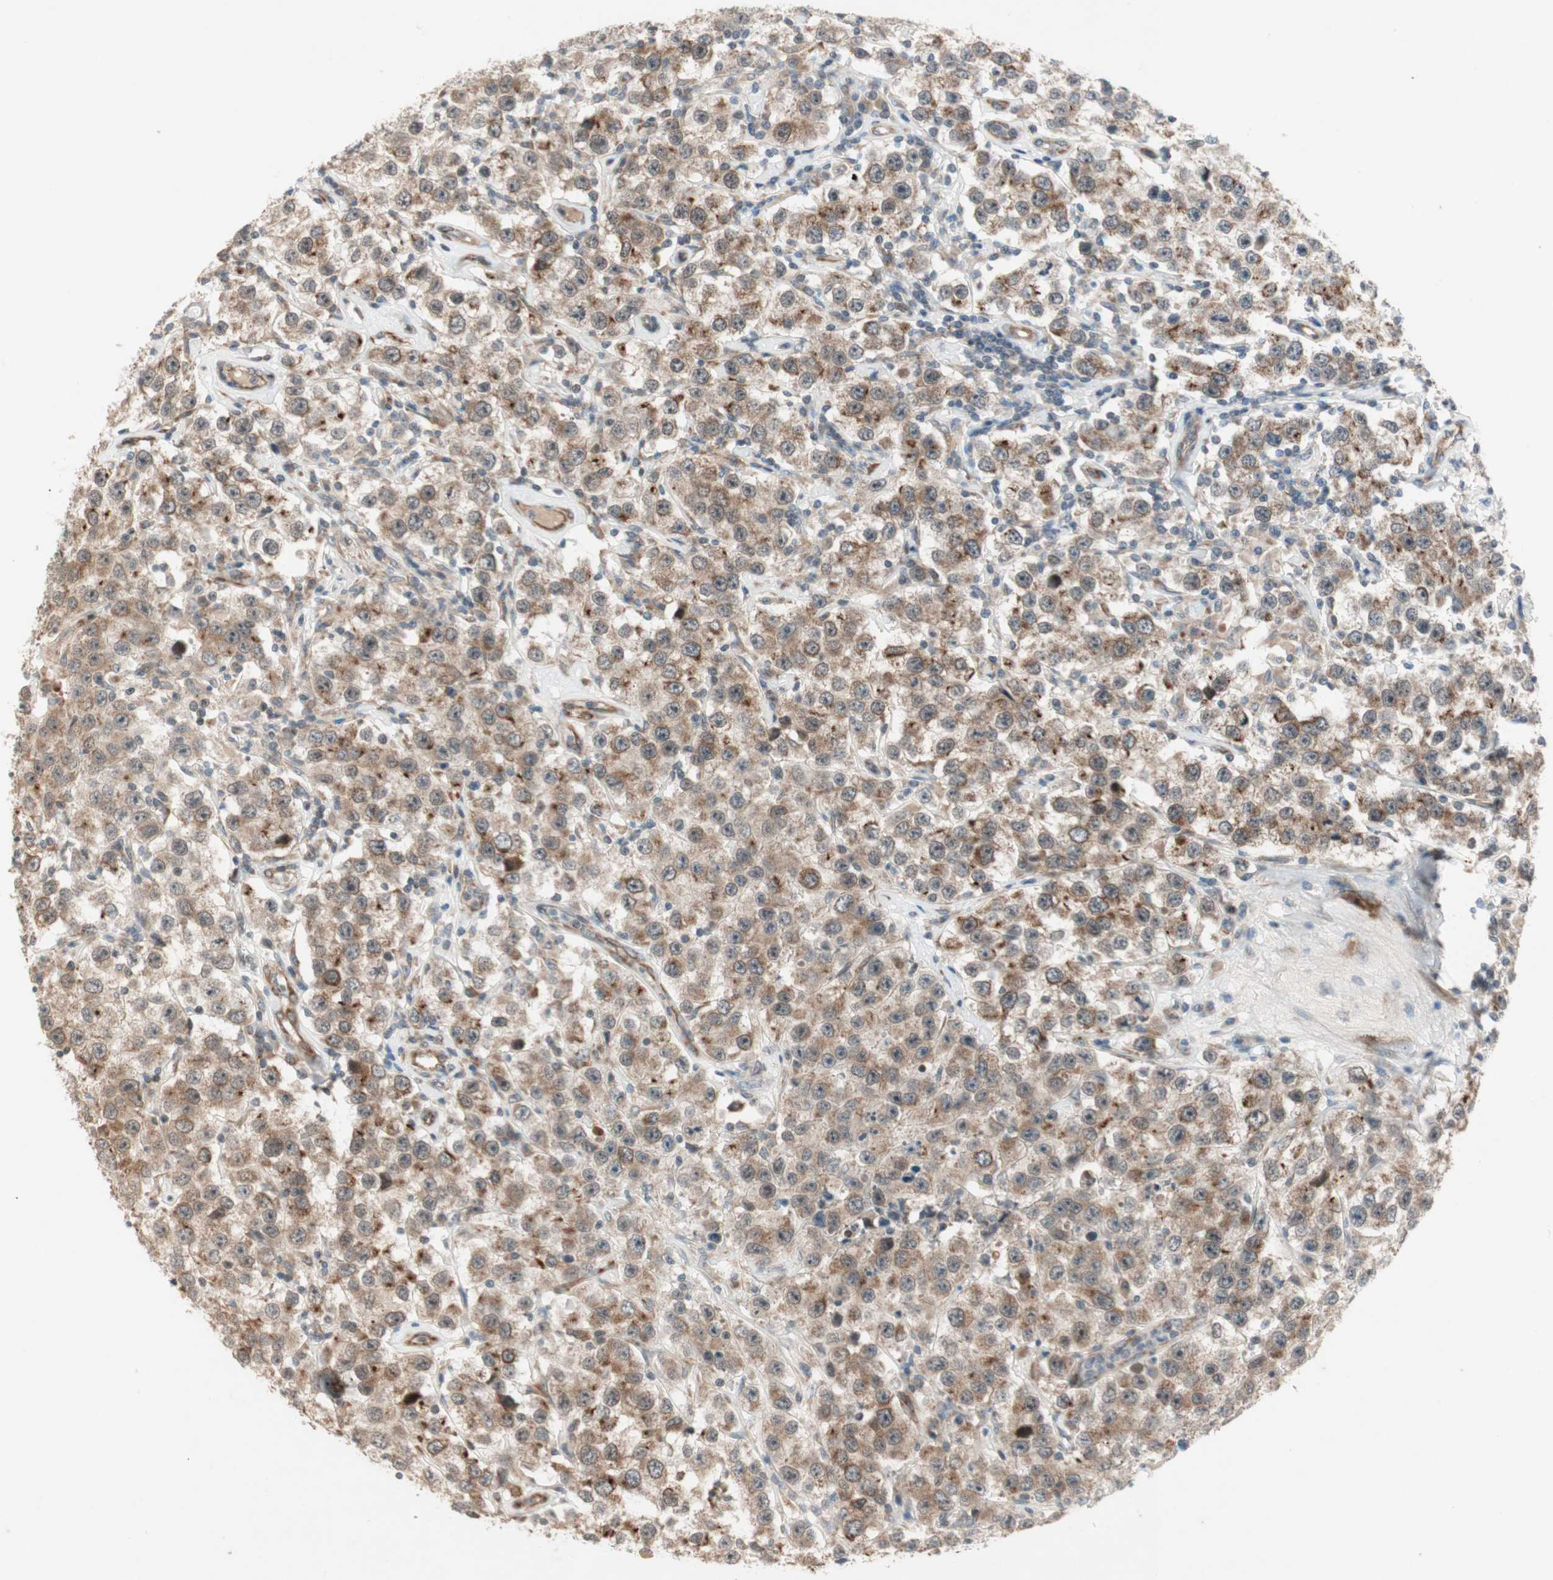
{"staining": {"intensity": "moderate", "quantity": ">75%", "location": "cytoplasmic/membranous"}, "tissue": "testis cancer", "cell_type": "Tumor cells", "image_type": "cancer", "snomed": [{"axis": "morphology", "description": "Seminoma, NOS"}, {"axis": "topography", "description": "Testis"}], "caption": "The histopathology image reveals a brown stain indicating the presence of a protein in the cytoplasmic/membranous of tumor cells in seminoma (testis). (DAB = brown stain, brightfield microscopy at high magnification).", "gene": "ZNF37A", "patient": {"sex": "male", "age": 52}}